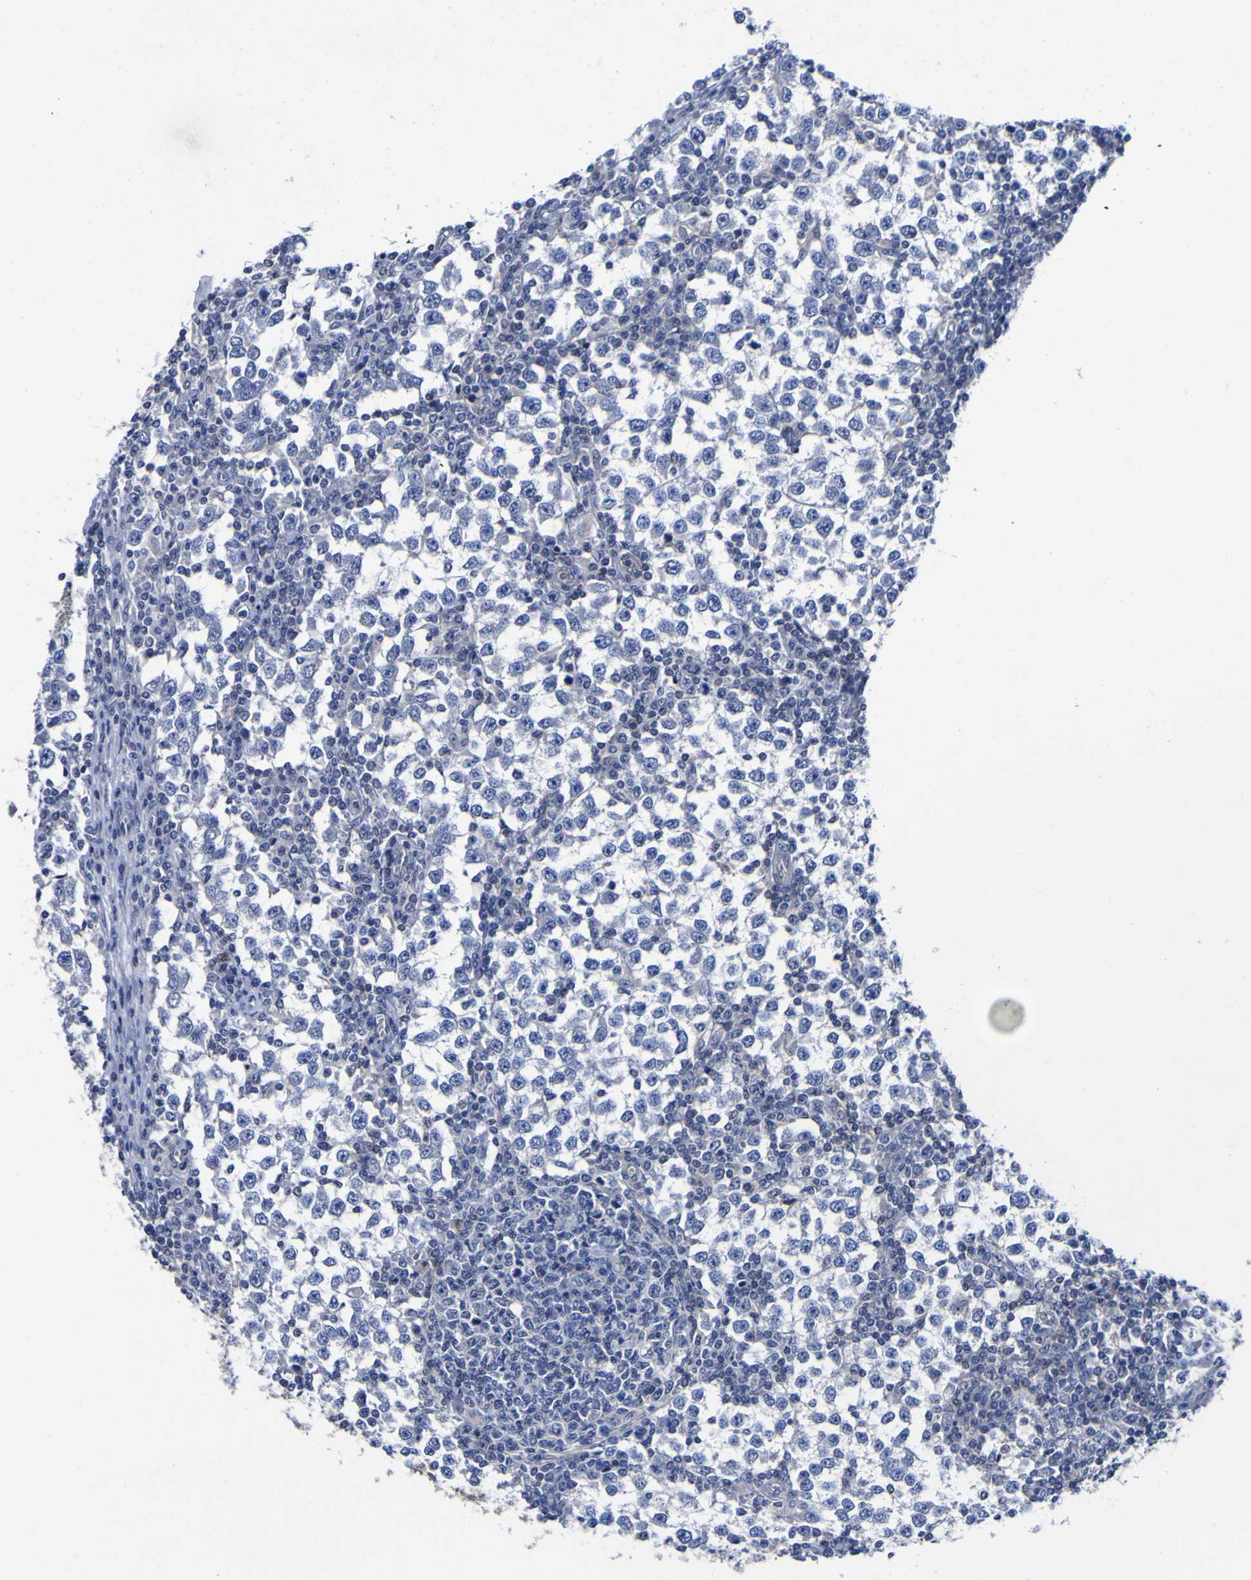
{"staining": {"intensity": "negative", "quantity": "none", "location": "none"}, "tissue": "testis cancer", "cell_type": "Tumor cells", "image_type": "cancer", "snomed": [{"axis": "morphology", "description": "Seminoma, NOS"}, {"axis": "topography", "description": "Testis"}], "caption": "High magnification brightfield microscopy of seminoma (testis) stained with DAB (brown) and counterstained with hematoxylin (blue): tumor cells show no significant positivity.", "gene": "CASP6", "patient": {"sex": "male", "age": 65}}